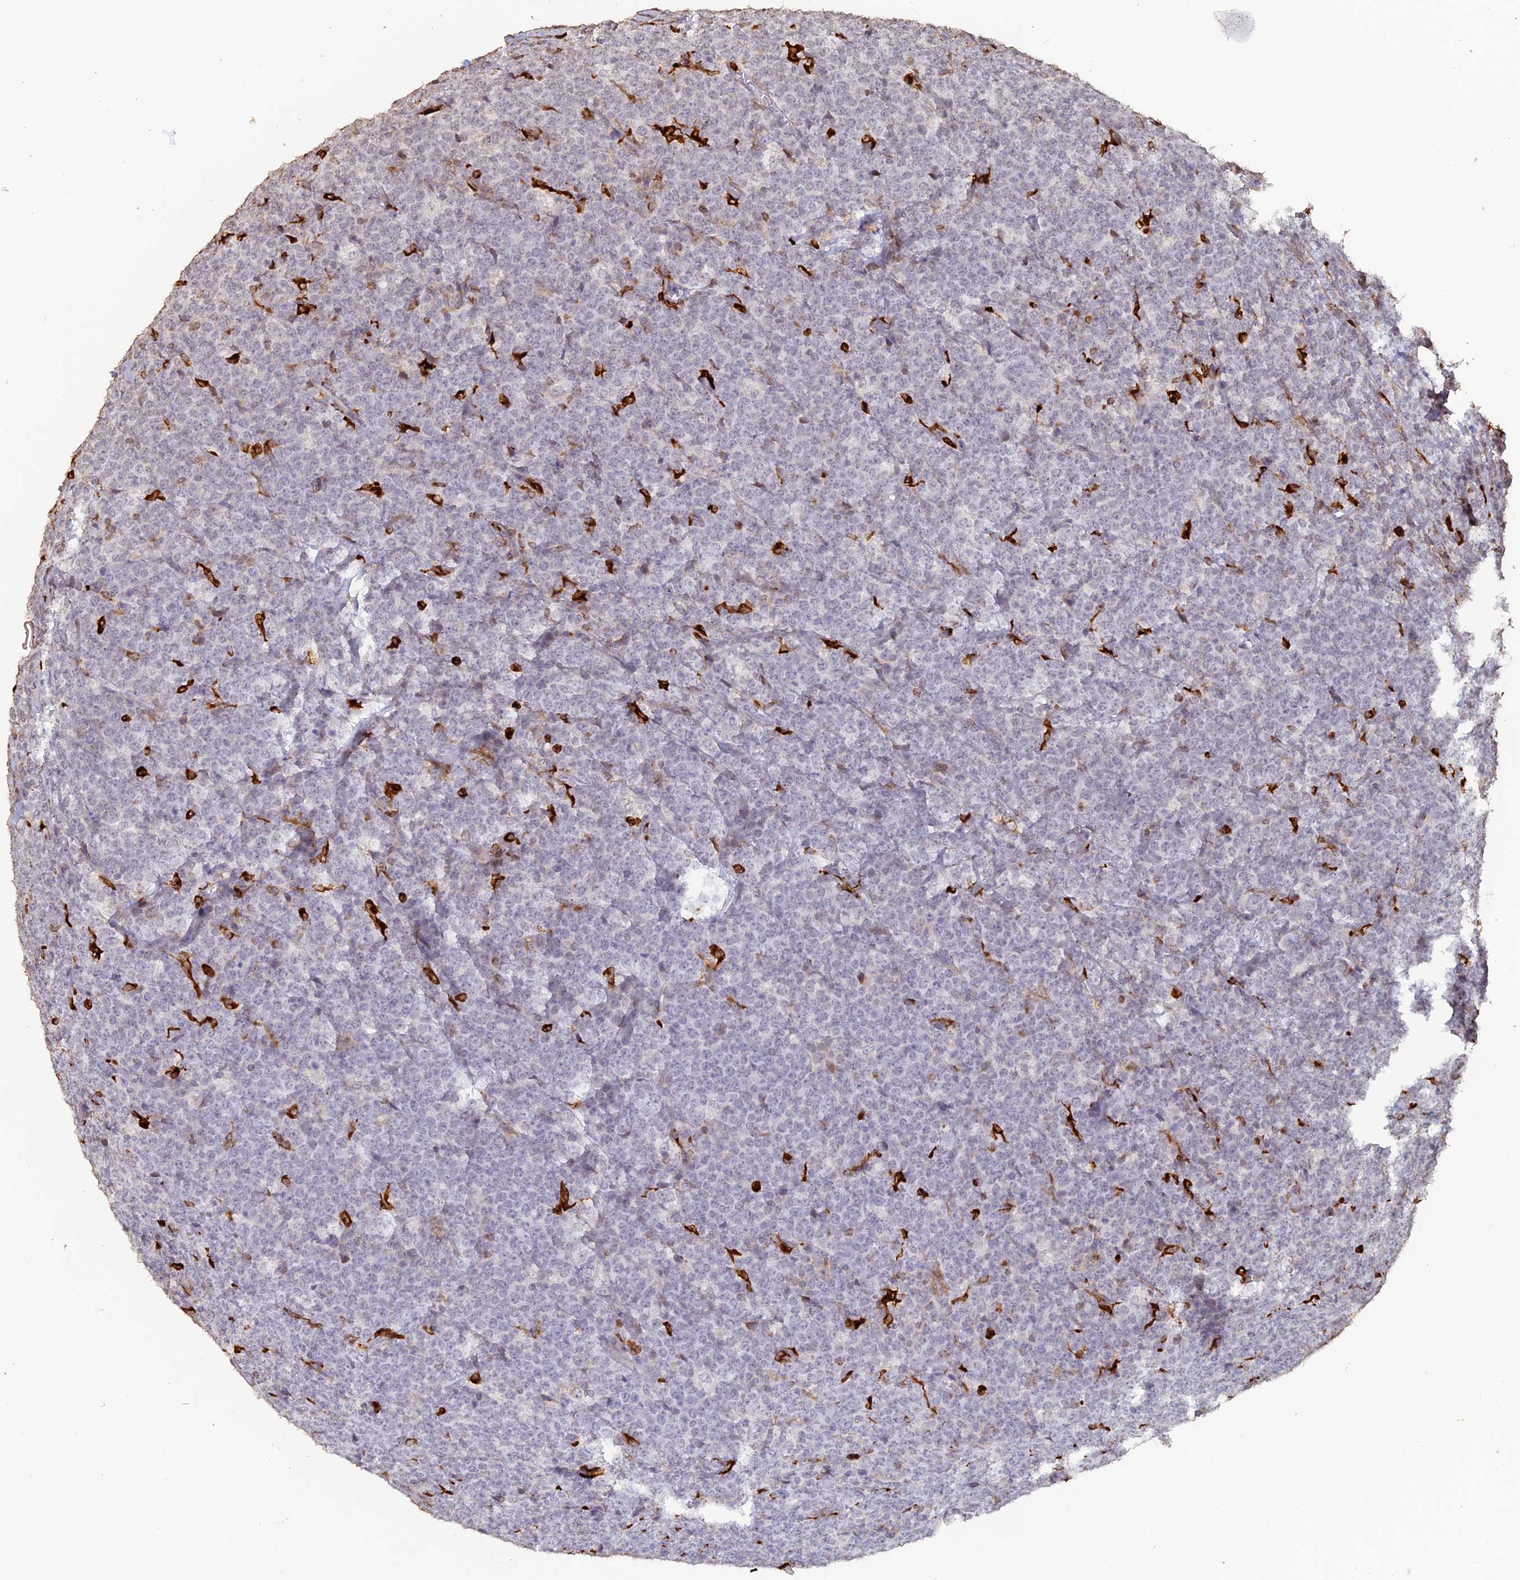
{"staining": {"intensity": "negative", "quantity": "none", "location": "none"}, "tissue": "lymphoma", "cell_type": "Tumor cells", "image_type": "cancer", "snomed": [{"axis": "morphology", "description": "Malignant lymphoma, non-Hodgkin's type, High grade"}, {"axis": "topography", "description": "Small intestine"}], "caption": "The image exhibits no staining of tumor cells in high-grade malignant lymphoma, non-Hodgkin's type.", "gene": "APOBR", "patient": {"sex": "male", "age": 8}}